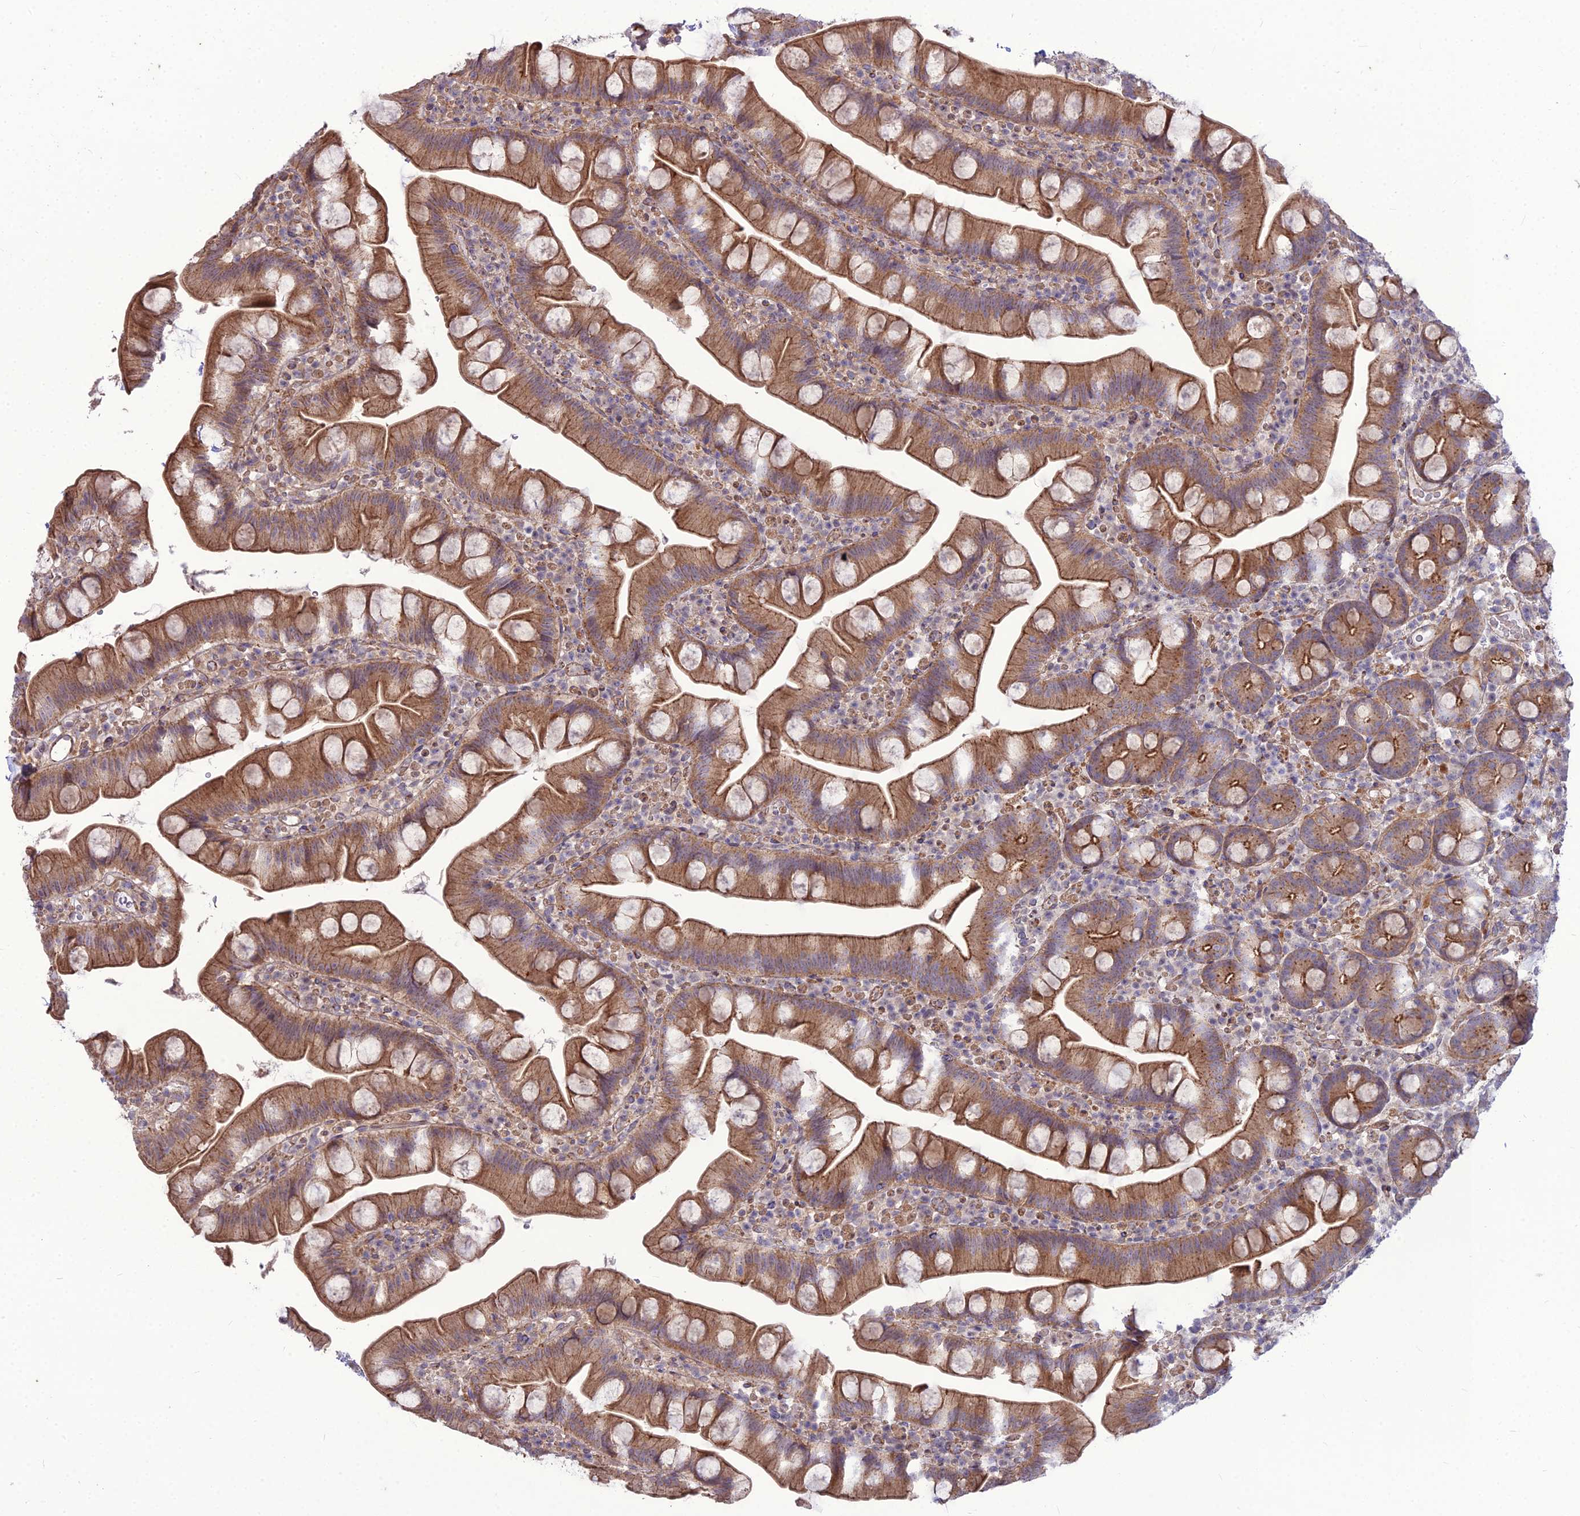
{"staining": {"intensity": "moderate", "quantity": ">75%", "location": "cytoplasmic/membranous"}, "tissue": "small intestine", "cell_type": "Glandular cells", "image_type": "normal", "snomed": [{"axis": "morphology", "description": "Normal tissue, NOS"}, {"axis": "topography", "description": "Small intestine"}], "caption": "Protein staining of benign small intestine displays moderate cytoplasmic/membranous positivity in approximately >75% of glandular cells. Using DAB (3,3'-diaminobenzidine) (brown) and hematoxylin (blue) stains, captured at high magnification using brightfield microscopy.", "gene": "TSPYL2", "patient": {"sex": "female", "age": 68}}